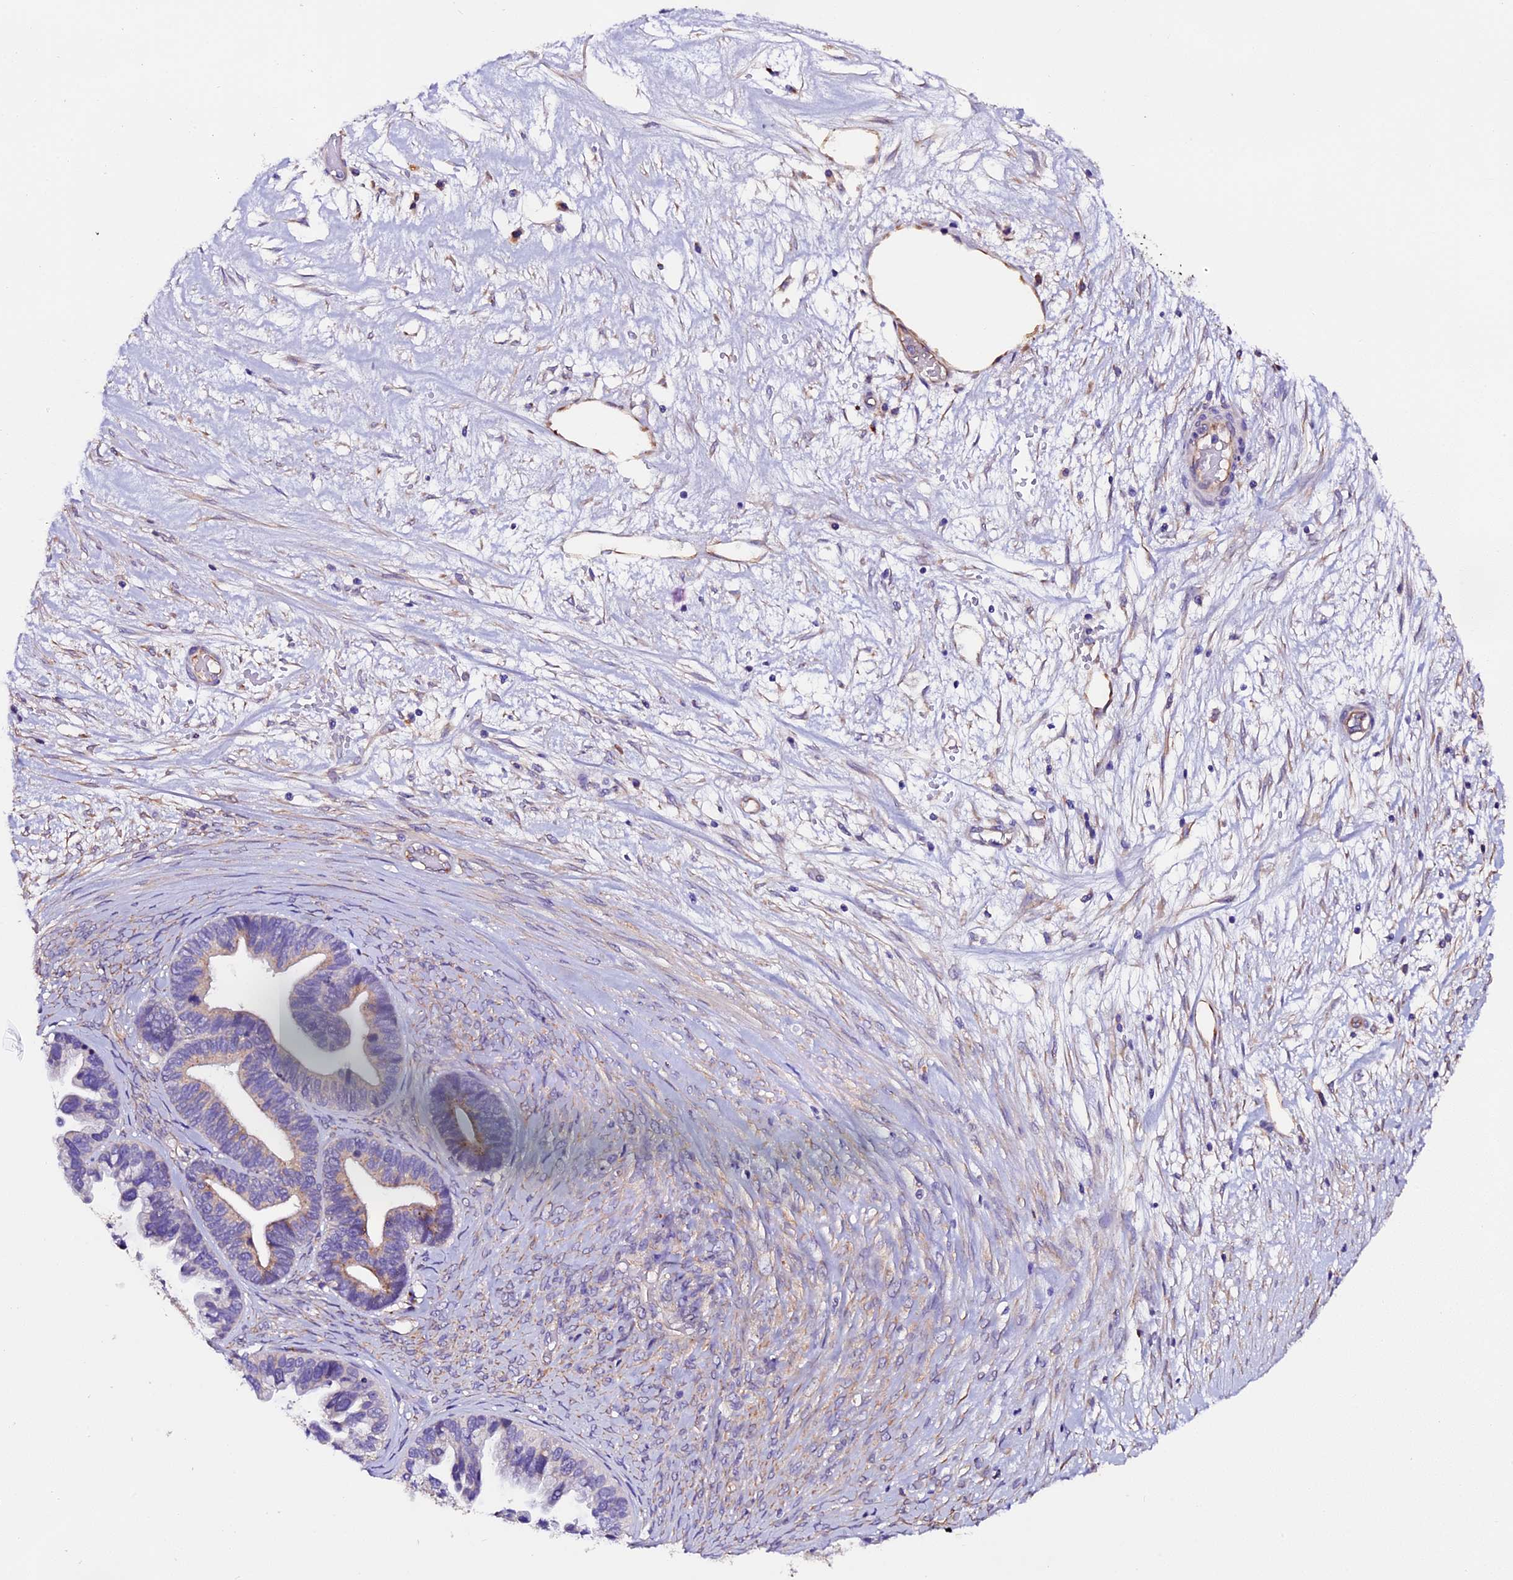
{"staining": {"intensity": "weak", "quantity": "<25%", "location": "cytoplasmic/membranous"}, "tissue": "ovarian cancer", "cell_type": "Tumor cells", "image_type": "cancer", "snomed": [{"axis": "morphology", "description": "Cystadenocarcinoma, serous, NOS"}, {"axis": "topography", "description": "Ovary"}], "caption": "Ovarian serous cystadenocarcinoma stained for a protein using immunohistochemistry (IHC) demonstrates no positivity tumor cells.", "gene": "CLN5", "patient": {"sex": "female", "age": 56}}